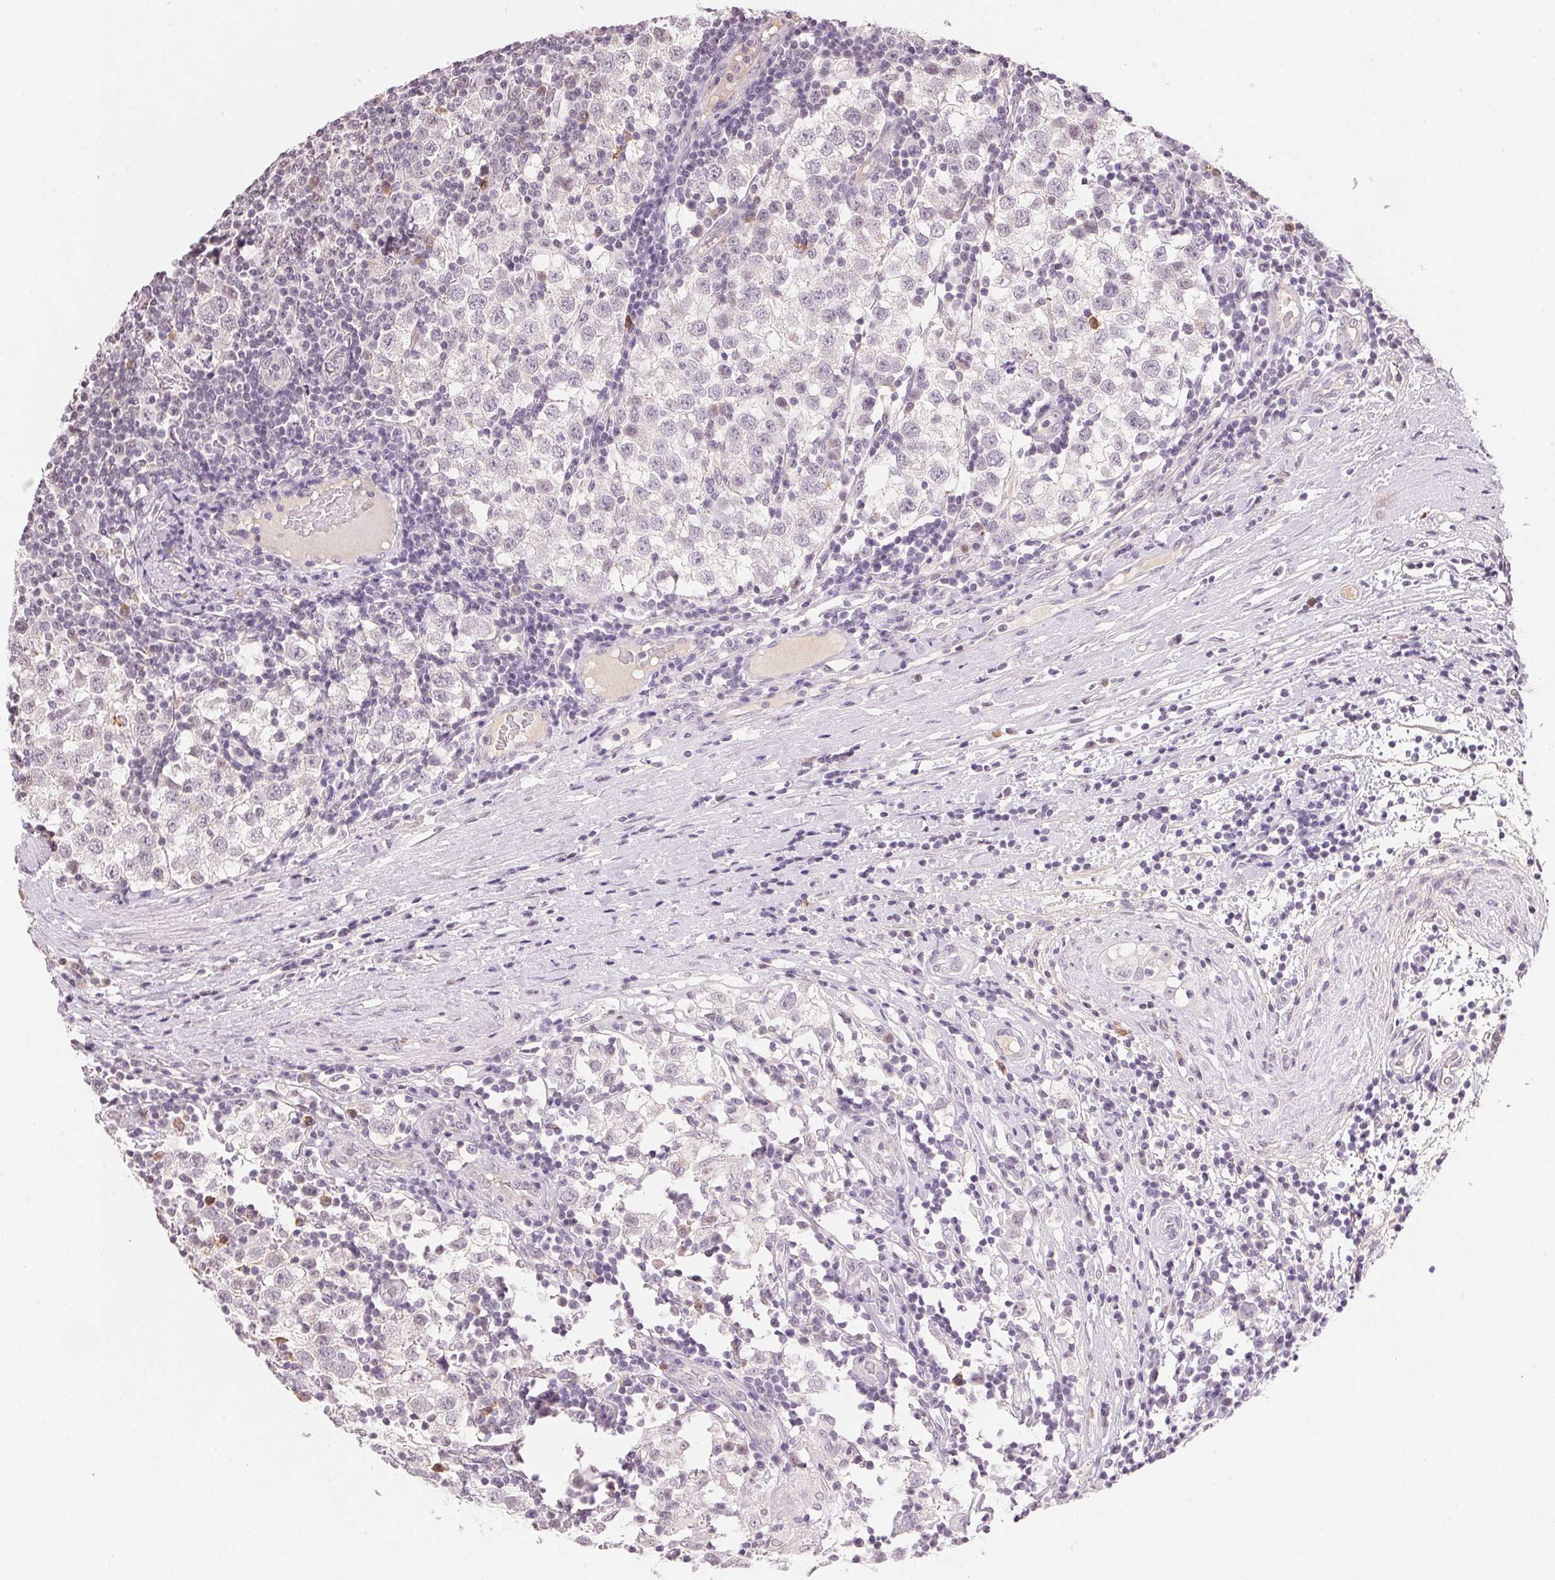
{"staining": {"intensity": "negative", "quantity": "none", "location": "none"}, "tissue": "testis cancer", "cell_type": "Tumor cells", "image_type": "cancer", "snomed": [{"axis": "morphology", "description": "Seminoma, NOS"}, {"axis": "topography", "description": "Testis"}], "caption": "Tumor cells are negative for protein expression in human testis seminoma. (Stains: DAB IHC with hematoxylin counter stain, Microscopy: brightfield microscopy at high magnification).", "gene": "FNDC4", "patient": {"sex": "male", "age": 34}}